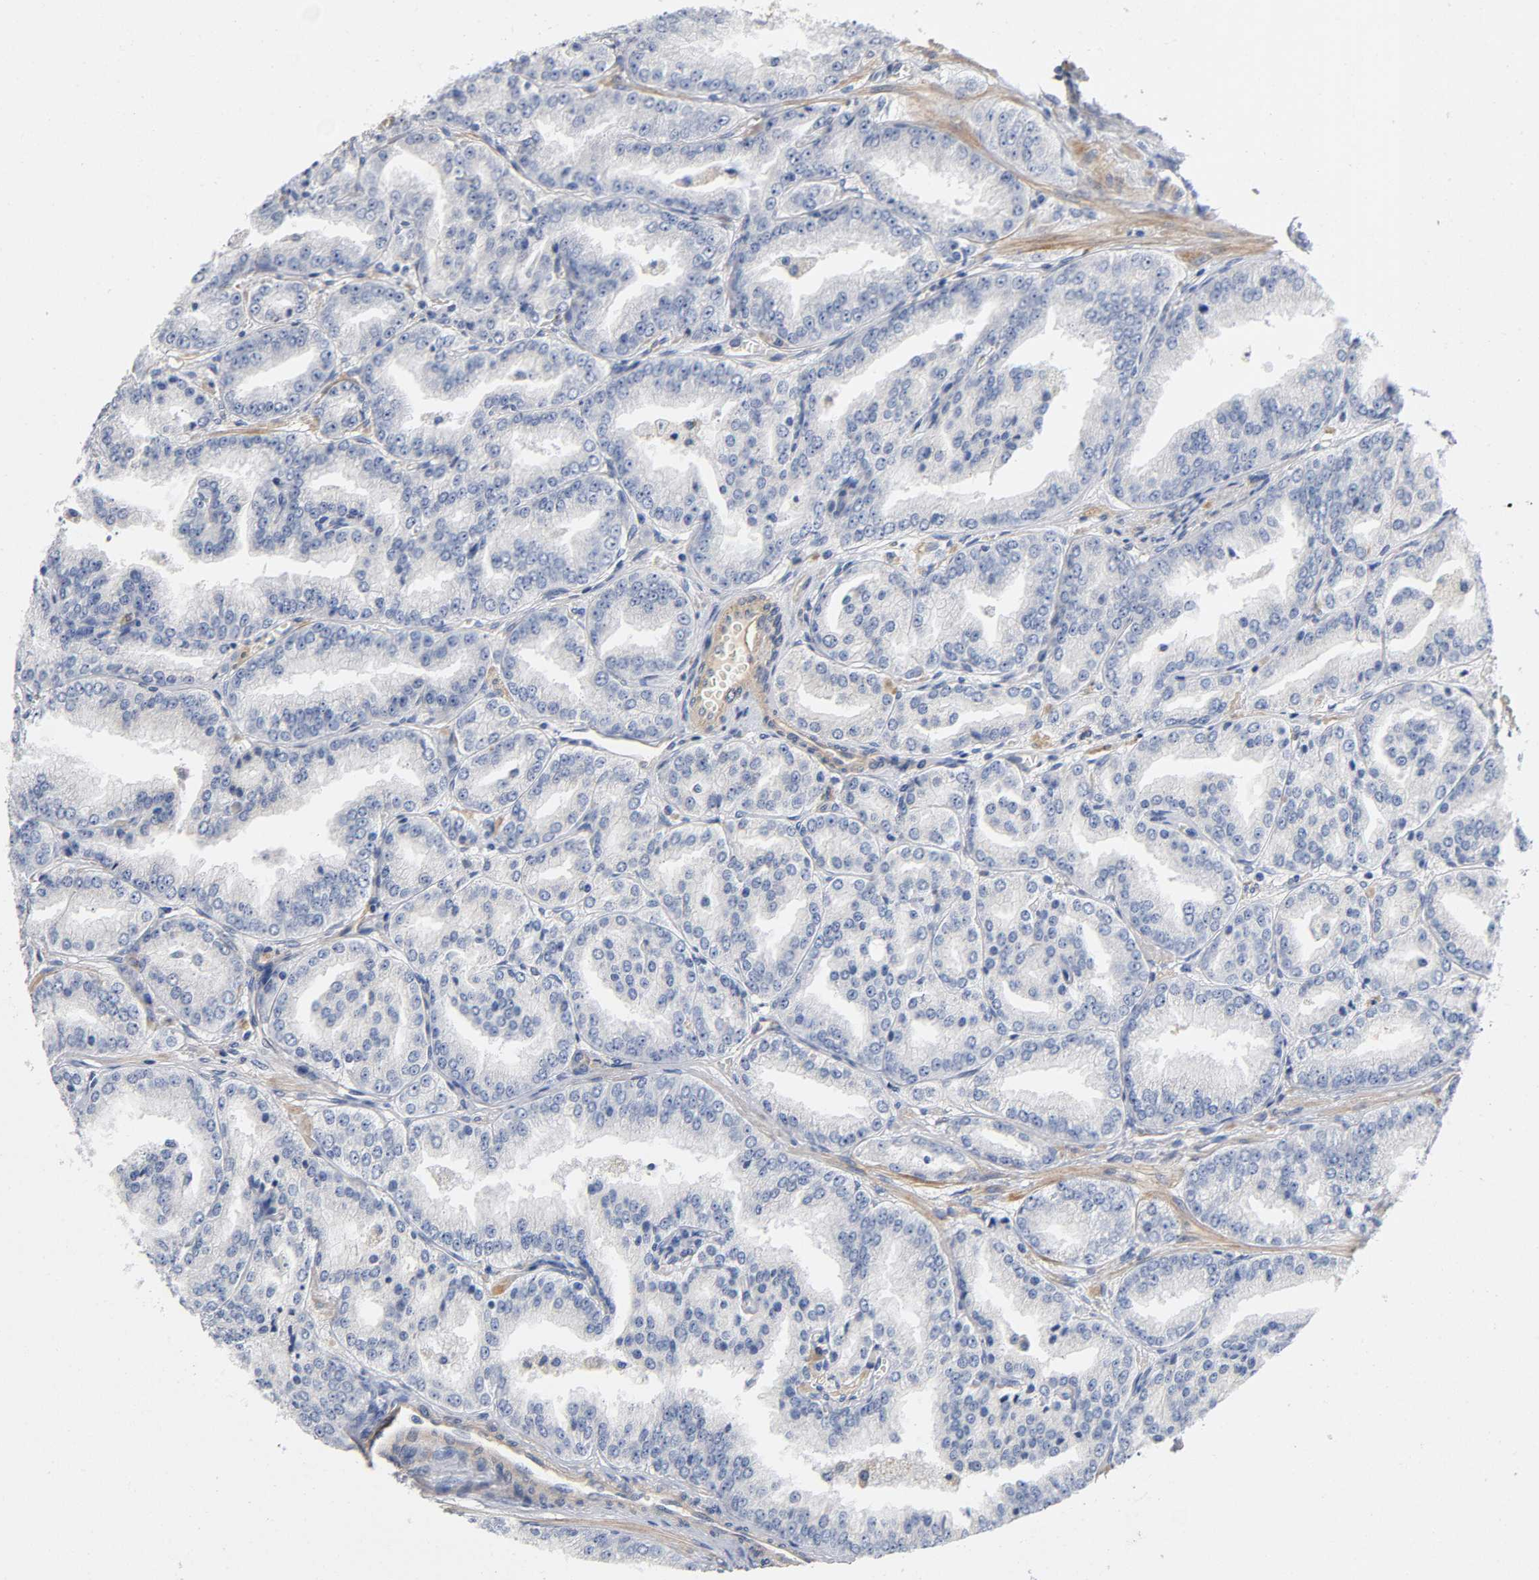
{"staining": {"intensity": "weak", "quantity": "<25%", "location": "cytoplasmic/membranous"}, "tissue": "prostate cancer", "cell_type": "Tumor cells", "image_type": "cancer", "snomed": [{"axis": "morphology", "description": "Adenocarcinoma, High grade"}, {"axis": "topography", "description": "Prostate"}], "caption": "The photomicrograph exhibits no staining of tumor cells in prostate high-grade adenocarcinoma.", "gene": "TNC", "patient": {"sex": "male", "age": 61}}